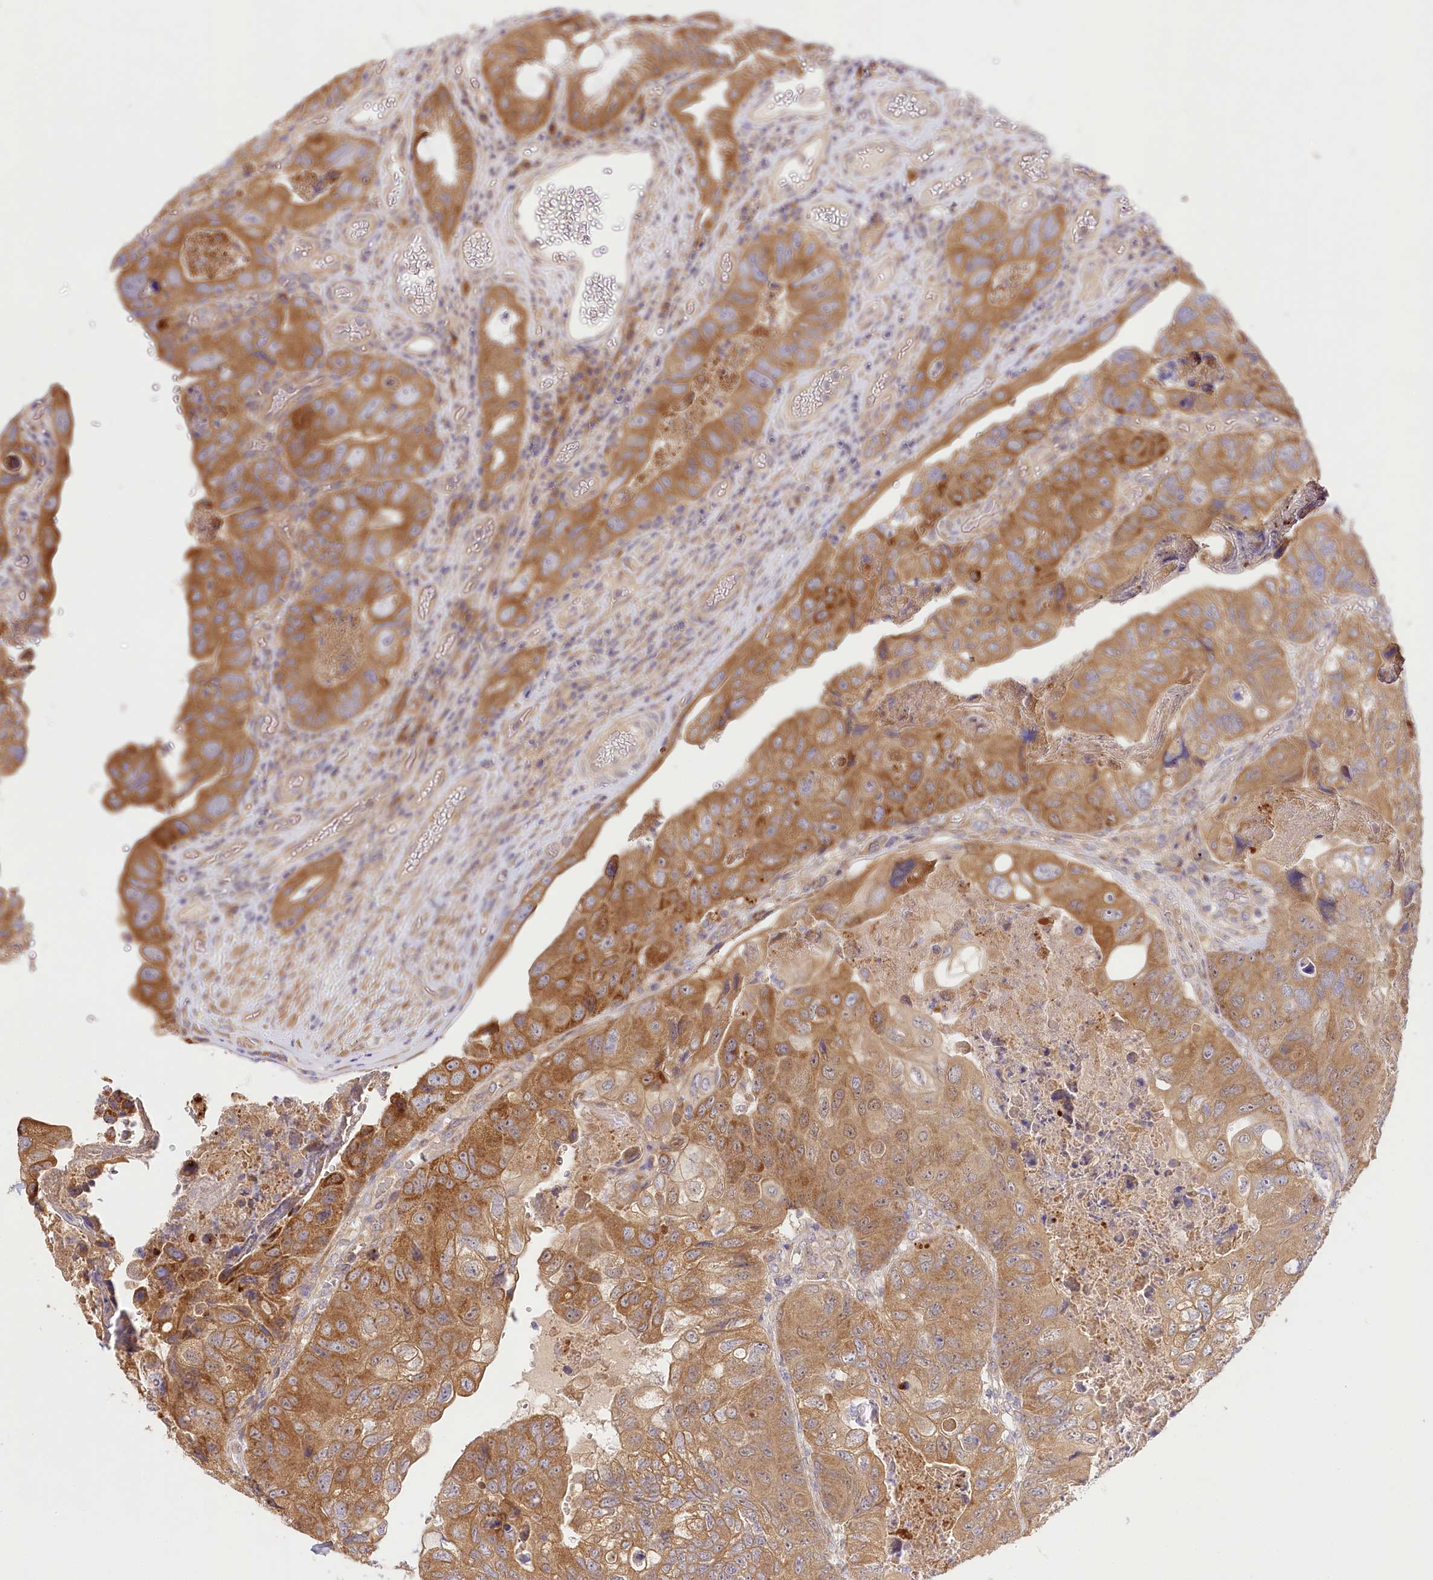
{"staining": {"intensity": "moderate", "quantity": ">75%", "location": "cytoplasmic/membranous"}, "tissue": "colorectal cancer", "cell_type": "Tumor cells", "image_type": "cancer", "snomed": [{"axis": "morphology", "description": "Adenocarcinoma, NOS"}, {"axis": "topography", "description": "Rectum"}], "caption": "Immunohistochemical staining of human colorectal cancer (adenocarcinoma) exhibits medium levels of moderate cytoplasmic/membranous positivity in about >75% of tumor cells.", "gene": "PYROXD1", "patient": {"sex": "male", "age": 63}}